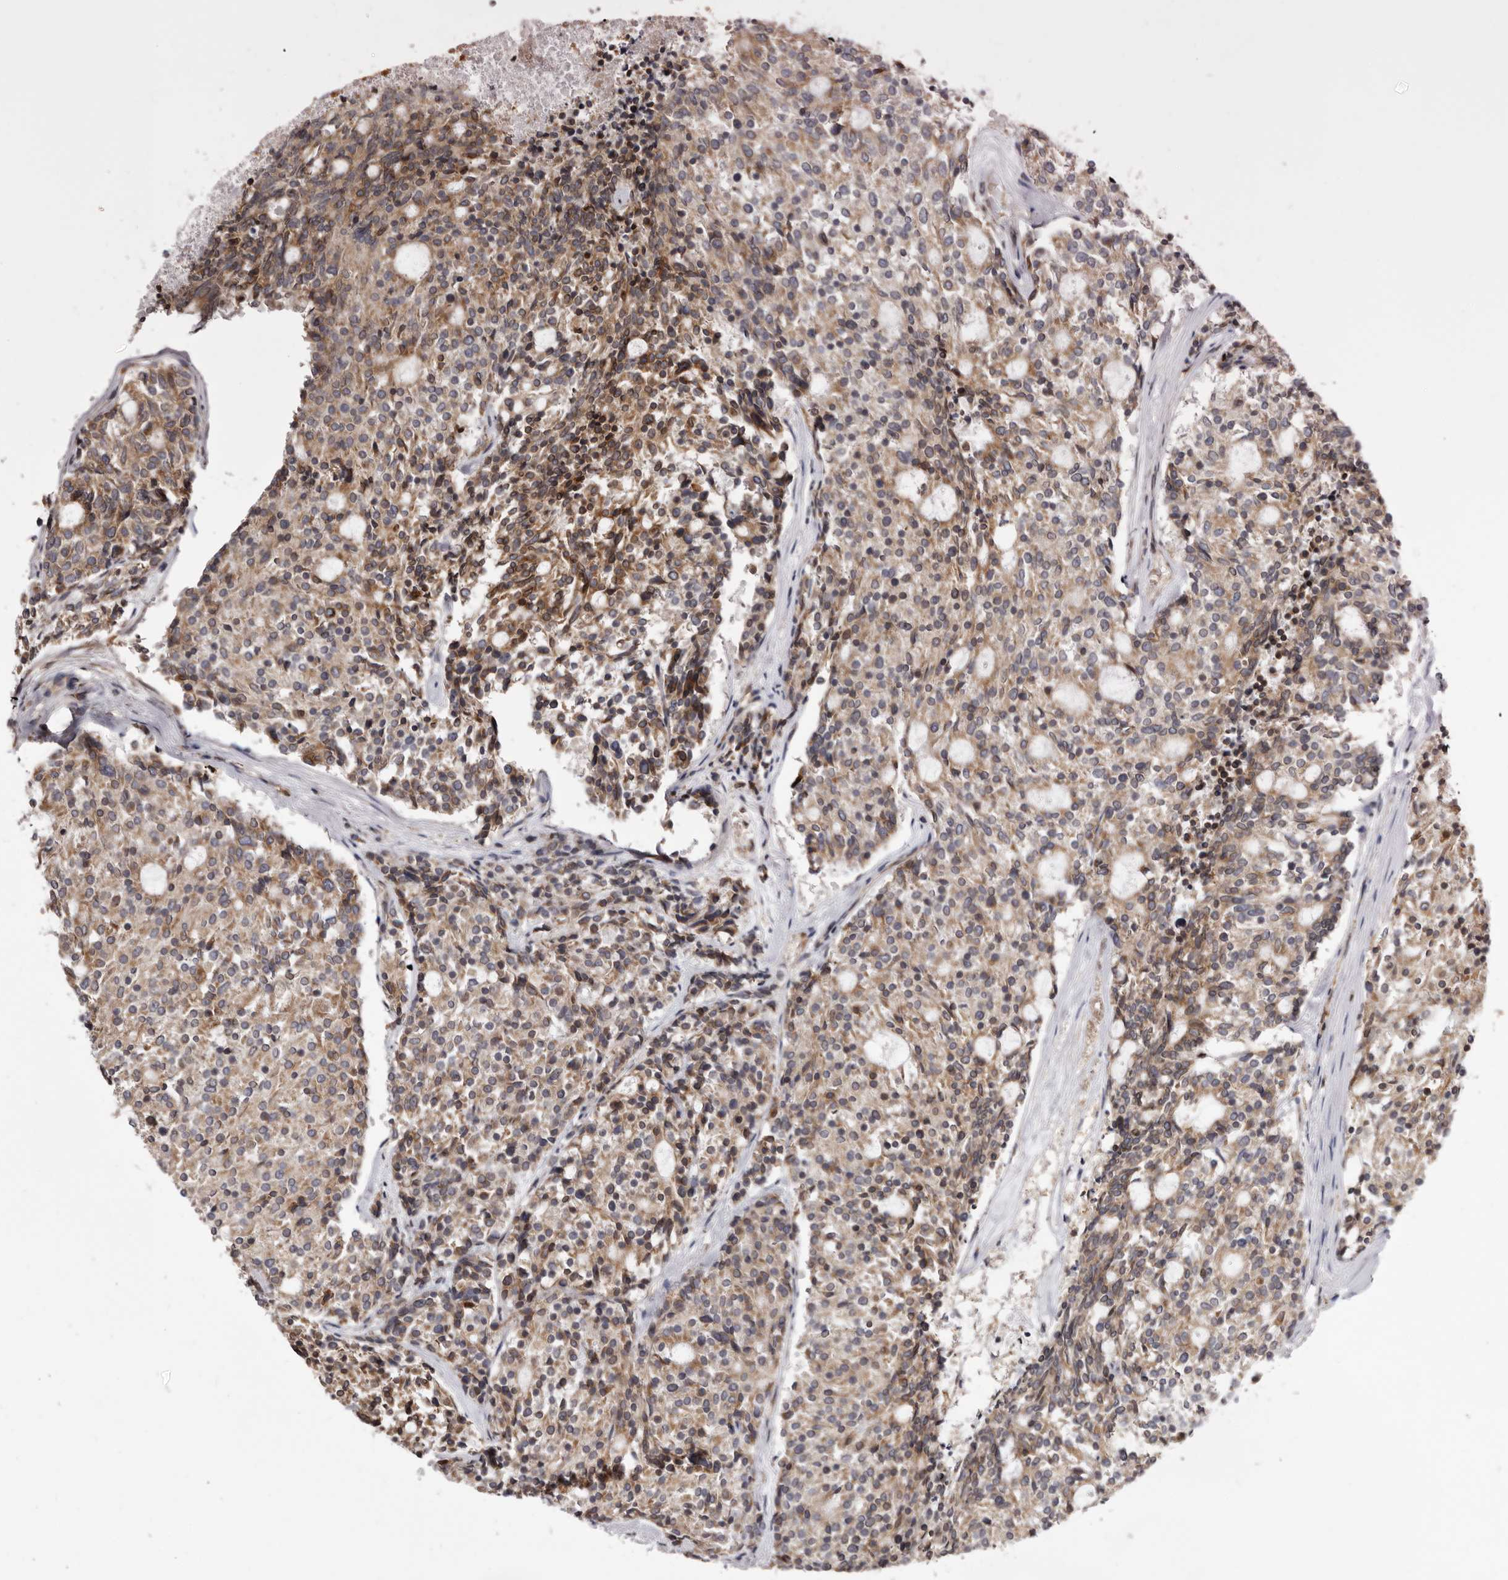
{"staining": {"intensity": "moderate", "quantity": ">75%", "location": "cytoplasmic/membranous"}, "tissue": "carcinoid", "cell_type": "Tumor cells", "image_type": "cancer", "snomed": [{"axis": "morphology", "description": "Carcinoid, malignant, NOS"}, {"axis": "topography", "description": "Pancreas"}], "caption": "Immunohistochemical staining of human carcinoid demonstrates medium levels of moderate cytoplasmic/membranous protein positivity in about >75% of tumor cells.", "gene": "C4orf3", "patient": {"sex": "female", "age": 54}}